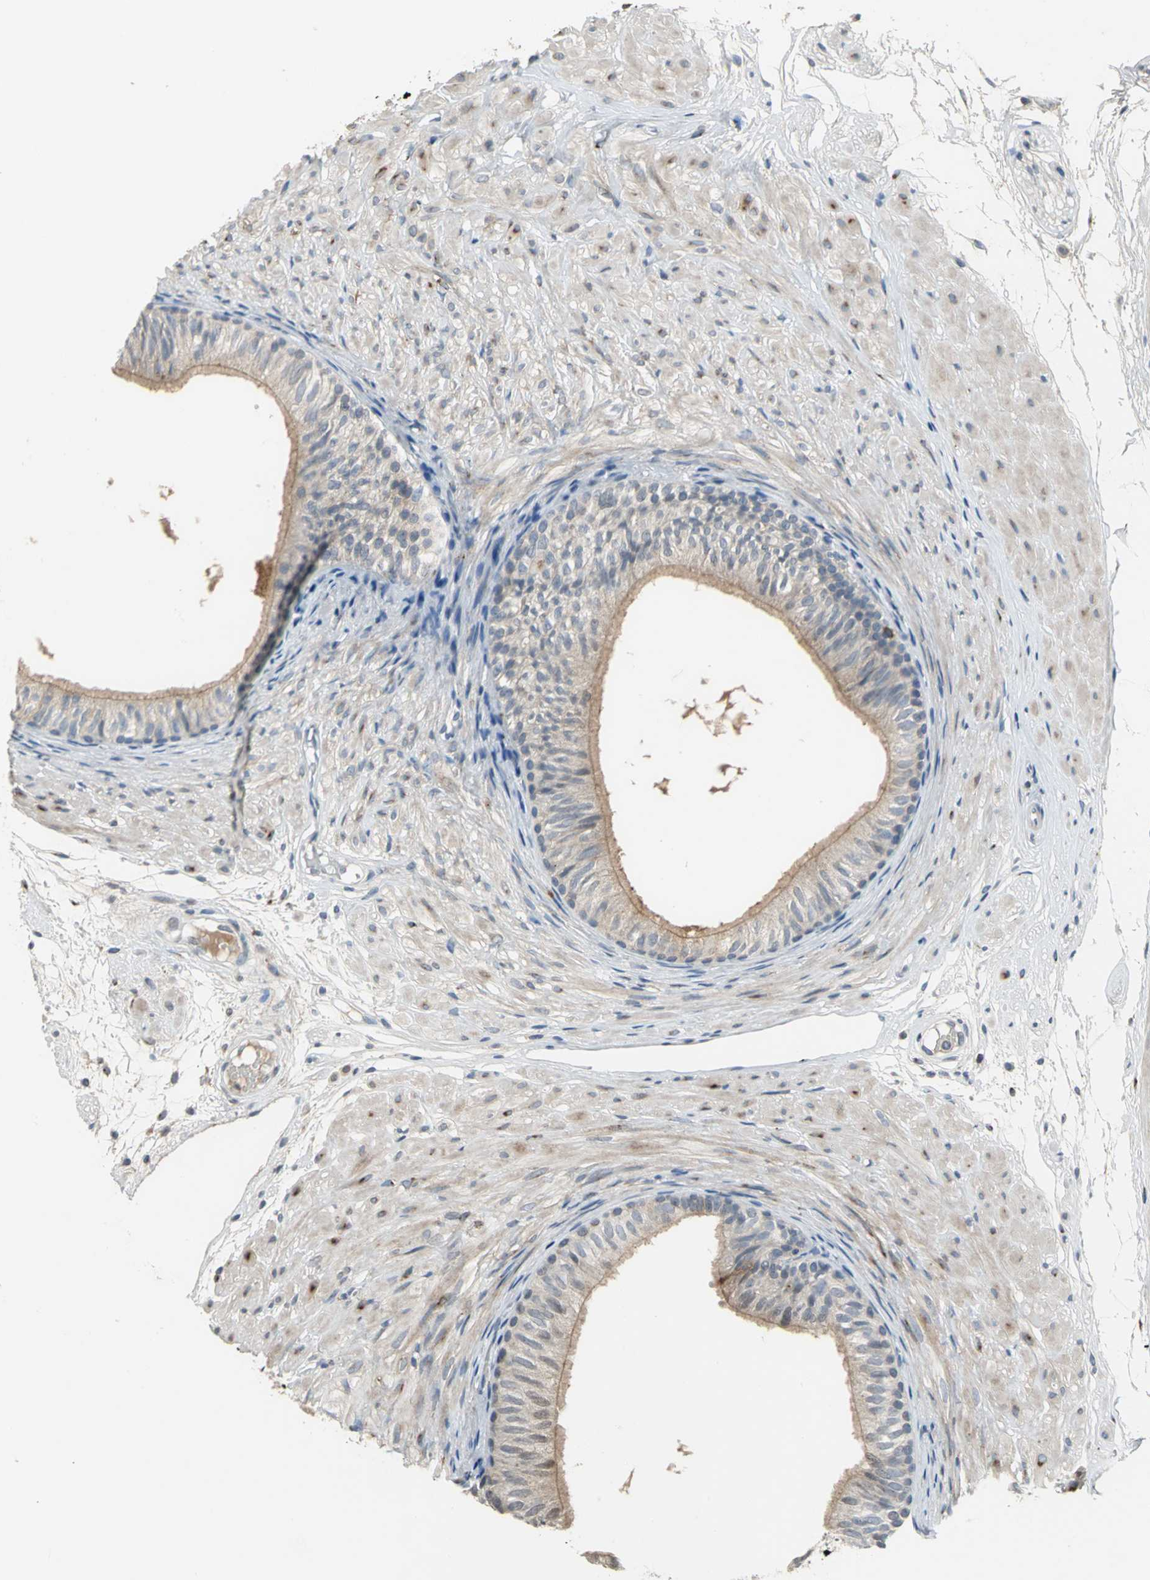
{"staining": {"intensity": "strong", "quantity": ">75%", "location": "cytoplasmic/membranous"}, "tissue": "epididymis", "cell_type": "Glandular cells", "image_type": "normal", "snomed": [{"axis": "morphology", "description": "Normal tissue, NOS"}, {"axis": "morphology", "description": "Atrophy, NOS"}, {"axis": "topography", "description": "Testis"}, {"axis": "topography", "description": "Epididymis"}], "caption": "High-magnification brightfield microscopy of benign epididymis stained with DAB (brown) and counterstained with hematoxylin (blue). glandular cells exhibit strong cytoplasmic/membranous staining is present in about>75% of cells.", "gene": "PTGDS", "patient": {"sex": "male", "age": 18}}